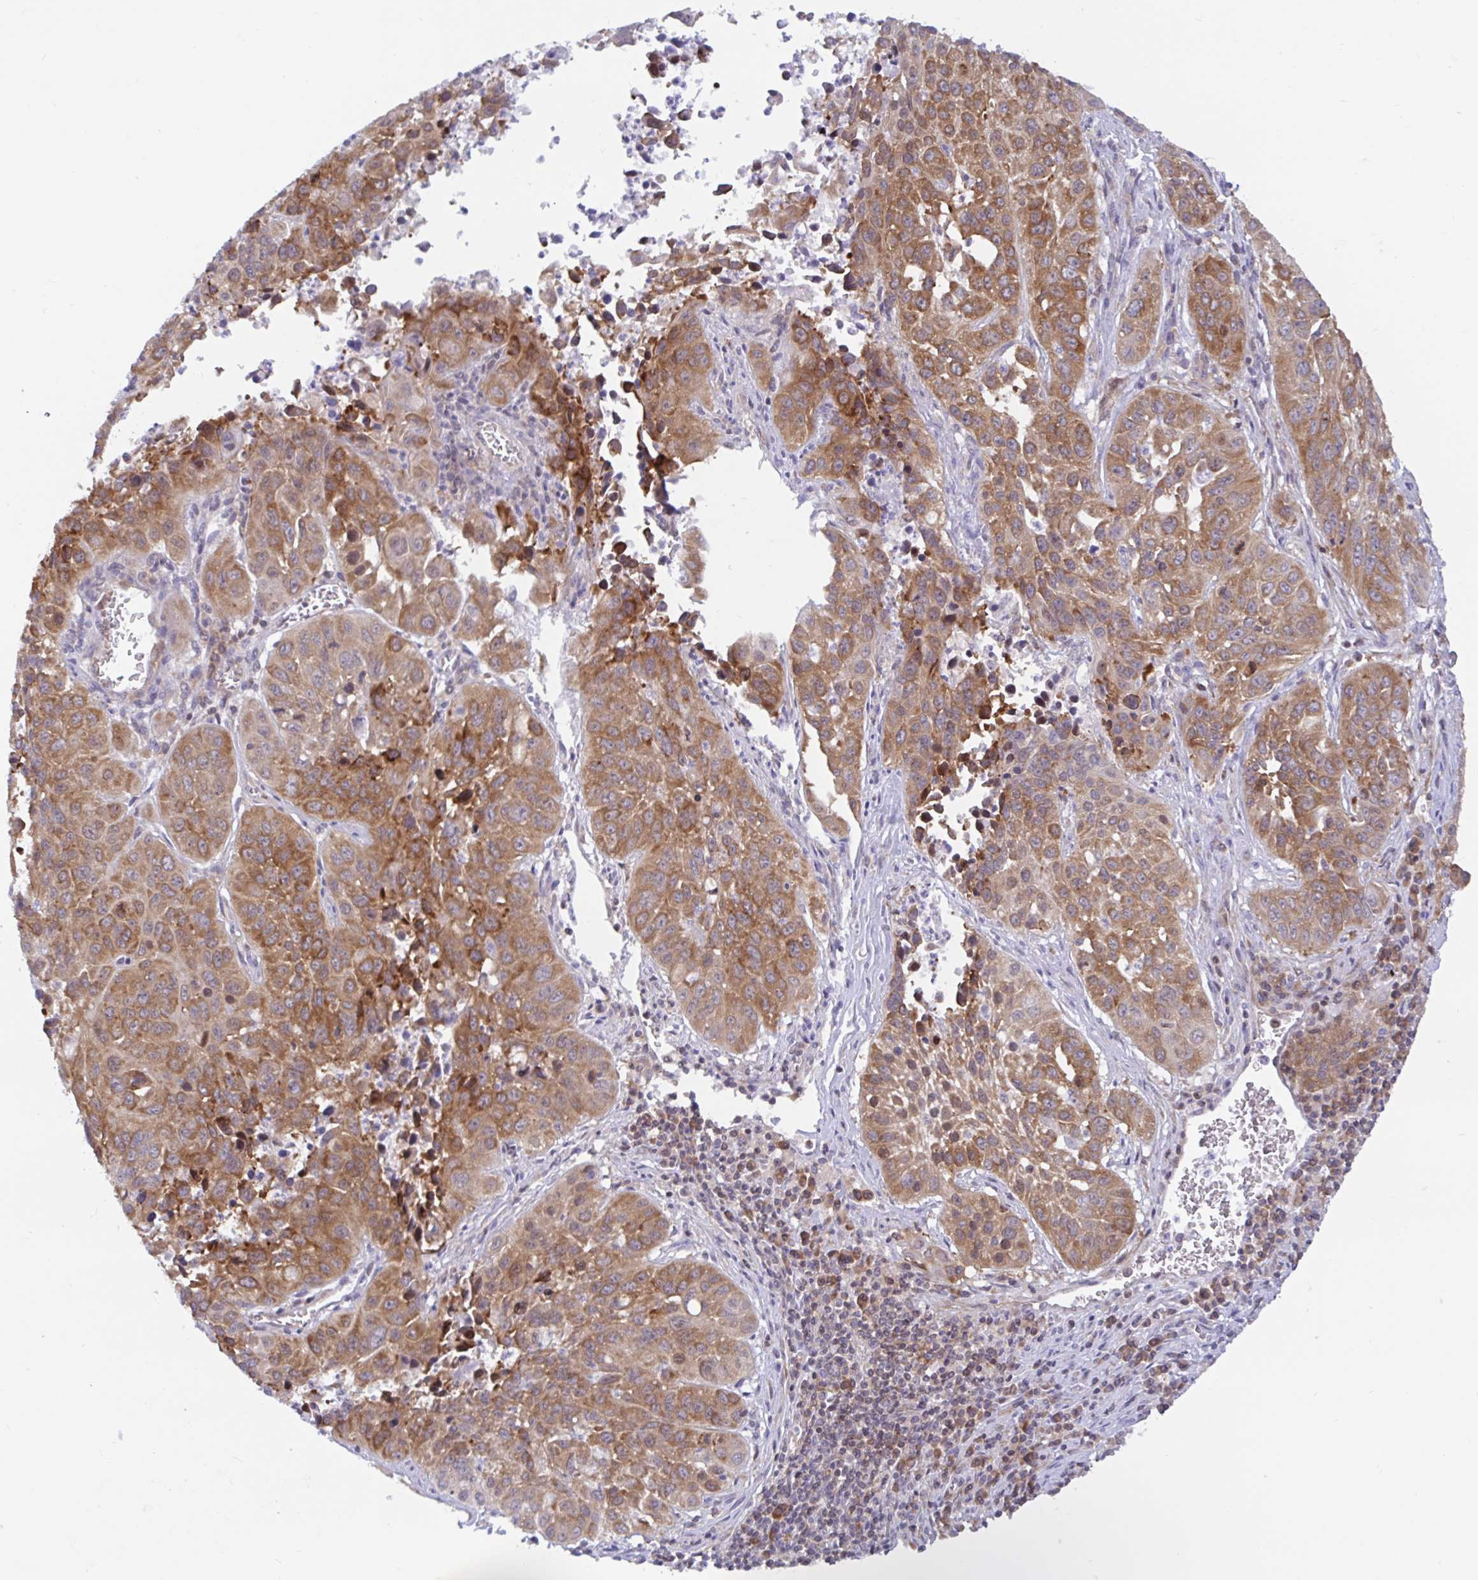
{"staining": {"intensity": "moderate", "quantity": ">75%", "location": "cytoplasmic/membranous"}, "tissue": "lung cancer", "cell_type": "Tumor cells", "image_type": "cancer", "snomed": [{"axis": "morphology", "description": "Squamous cell carcinoma, NOS"}, {"axis": "topography", "description": "Lung"}], "caption": "Squamous cell carcinoma (lung) stained for a protein (brown) exhibits moderate cytoplasmic/membranous positive expression in approximately >75% of tumor cells.", "gene": "LARP1", "patient": {"sex": "female", "age": 61}}